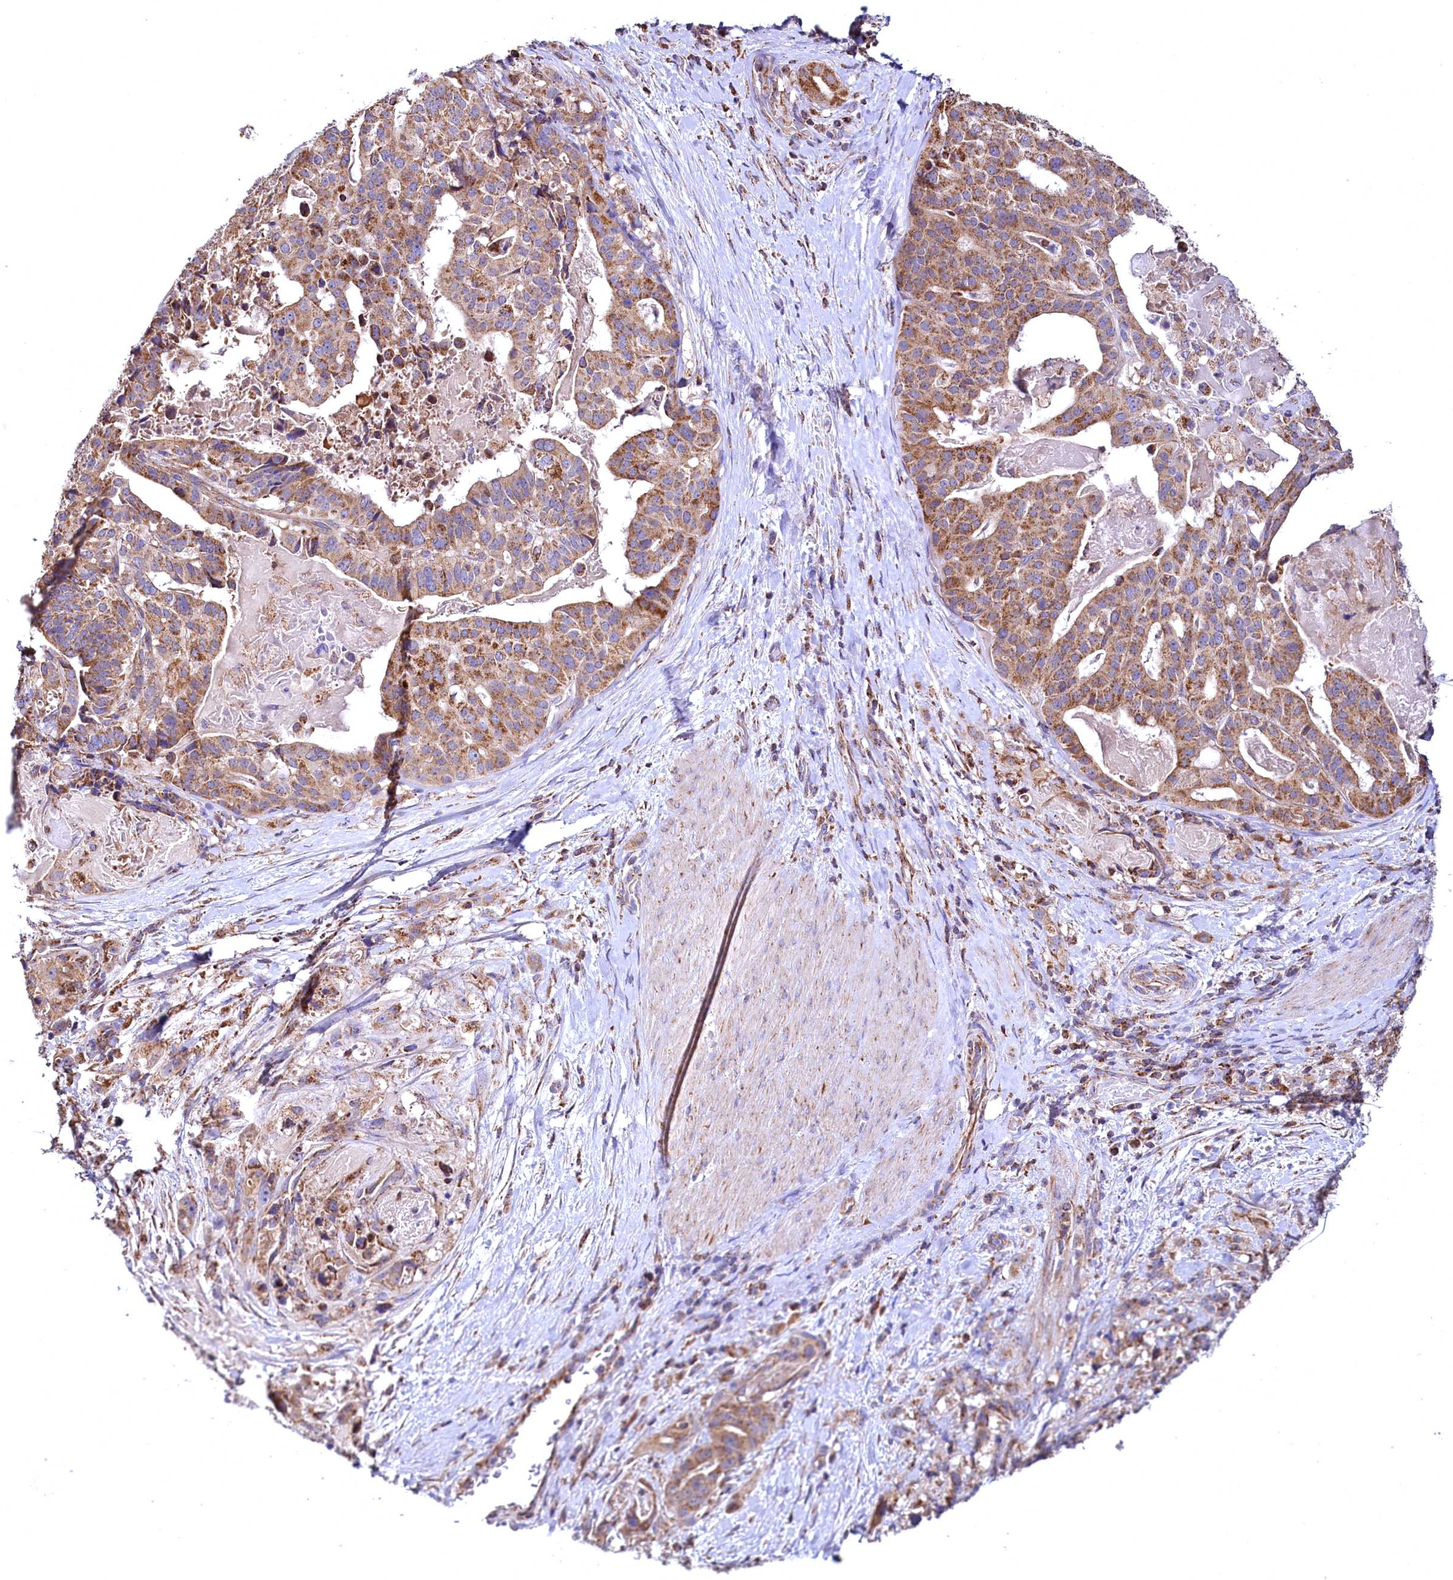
{"staining": {"intensity": "moderate", "quantity": ">75%", "location": "cytoplasmic/membranous"}, "tissue": "stomach cancer", "cell_type": "Tumor cells", "image_type": "cancer", "snomed": [{"axis": "morphology", "description": "Adenocarcinoma, NOS"}, {"axis": "topography", "description": "Stomach"}], "caption": "Protein expression analysis of human stomach adenocarcinoma reveals moderate cytoplasmic/membranous positivity in about >75% of tumor cells. (DAB IHC, brown staining for protein, blue staining for nuclei).", "gene": "NUDT15", "patient": {"sex": "male", "age": 48}}